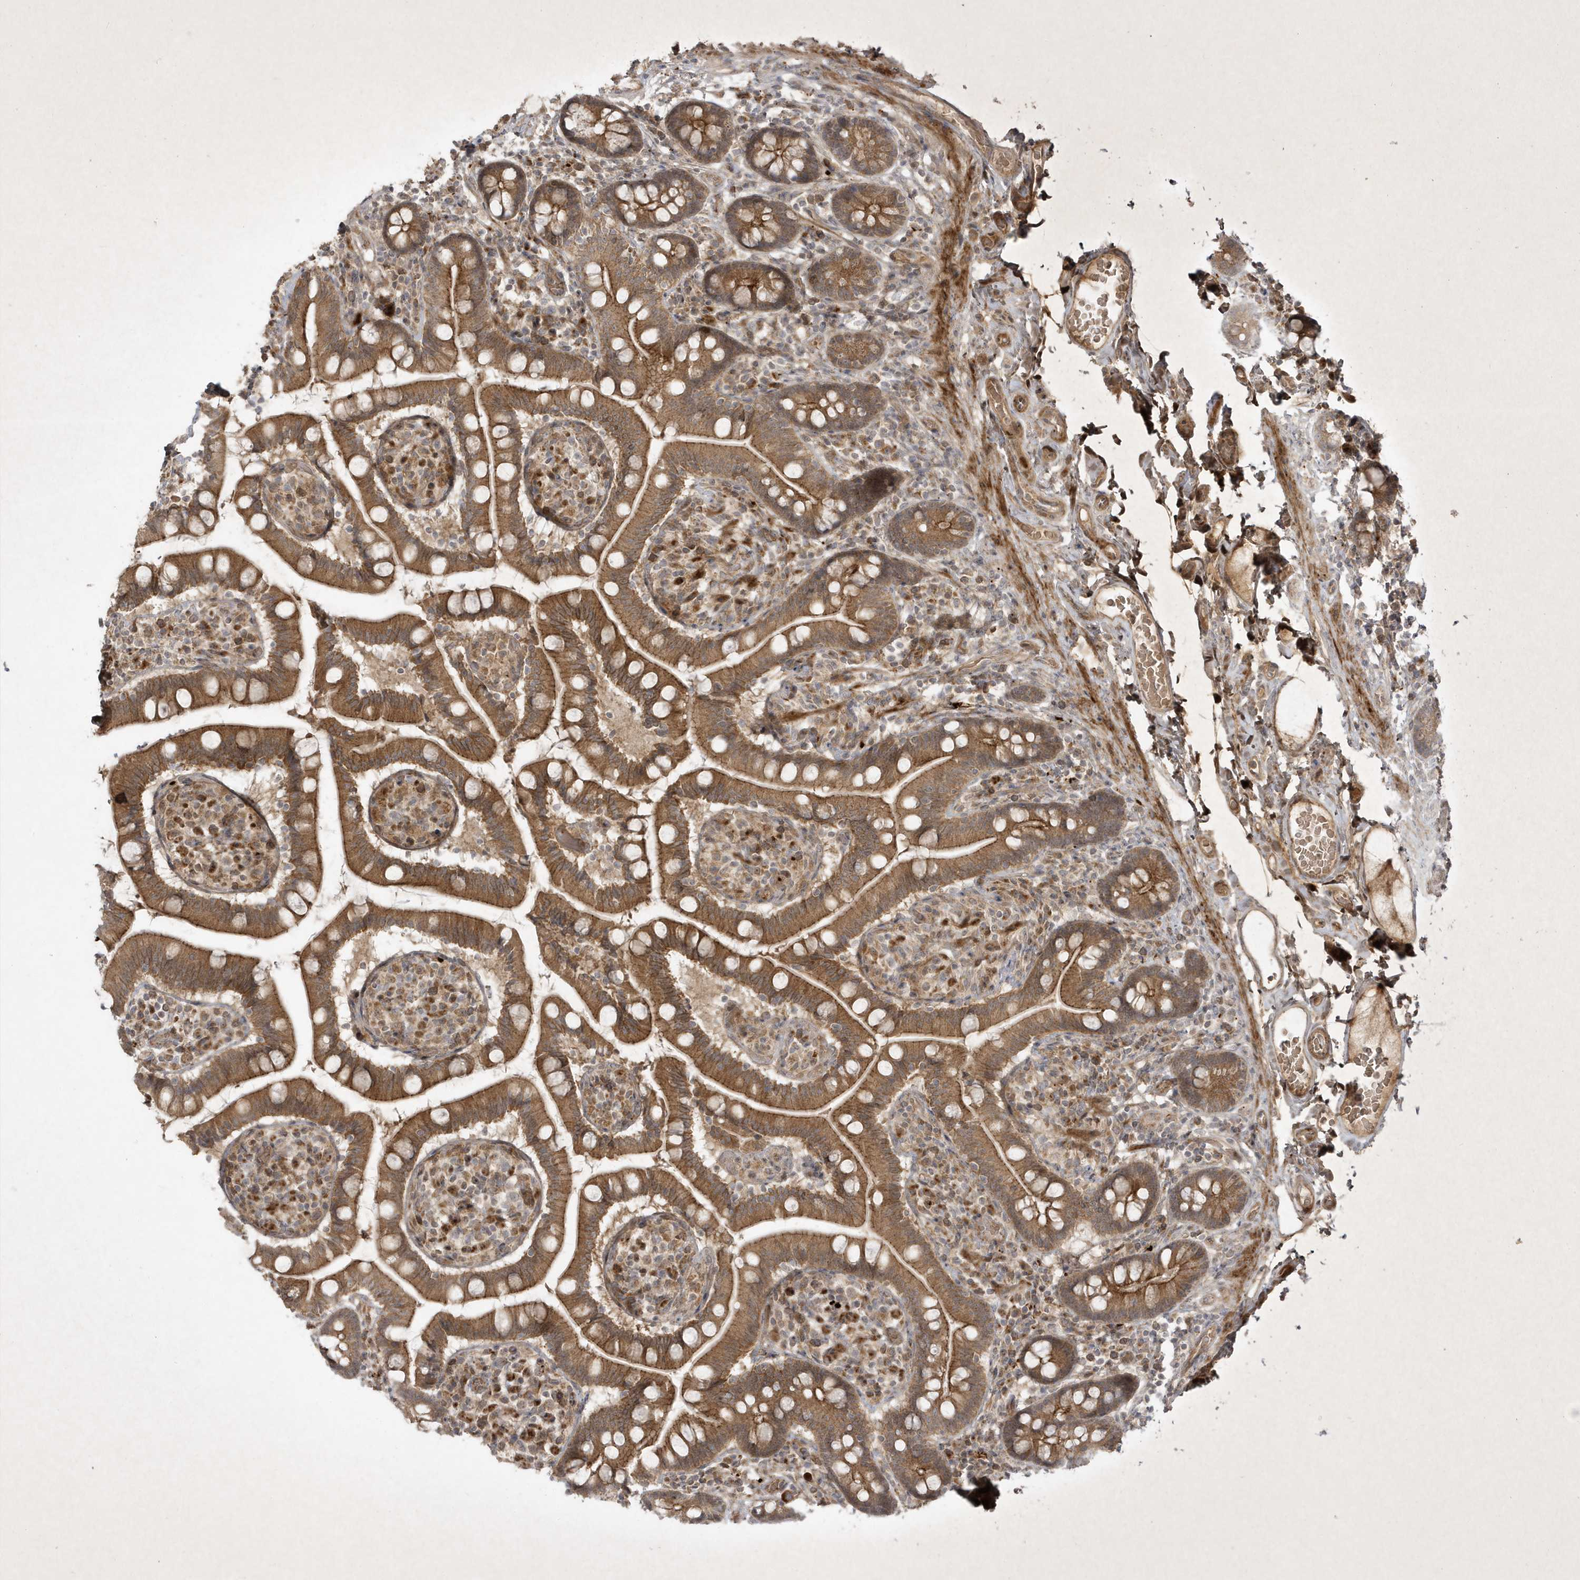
{"staining": {"intensity": "moderate", "quantity": ">75%", "location": "cytoplasmic/membranous"}, "tissue": "small intestine", "cell_type": "Glandular cells", "image_type": "normal", "snomed": [{"axis": "morphology", "description": "Normal tissue, NOS"}, {"axis": "topography", "description": "Small intestine"}], "caption": "IHC of benign small intestine shows medium levels of moderate cytoplasmic/membranous staining in about >75% of glandular cells.", "gene": "FAM83C", "patient": {"sex": "female", "age": 64}}